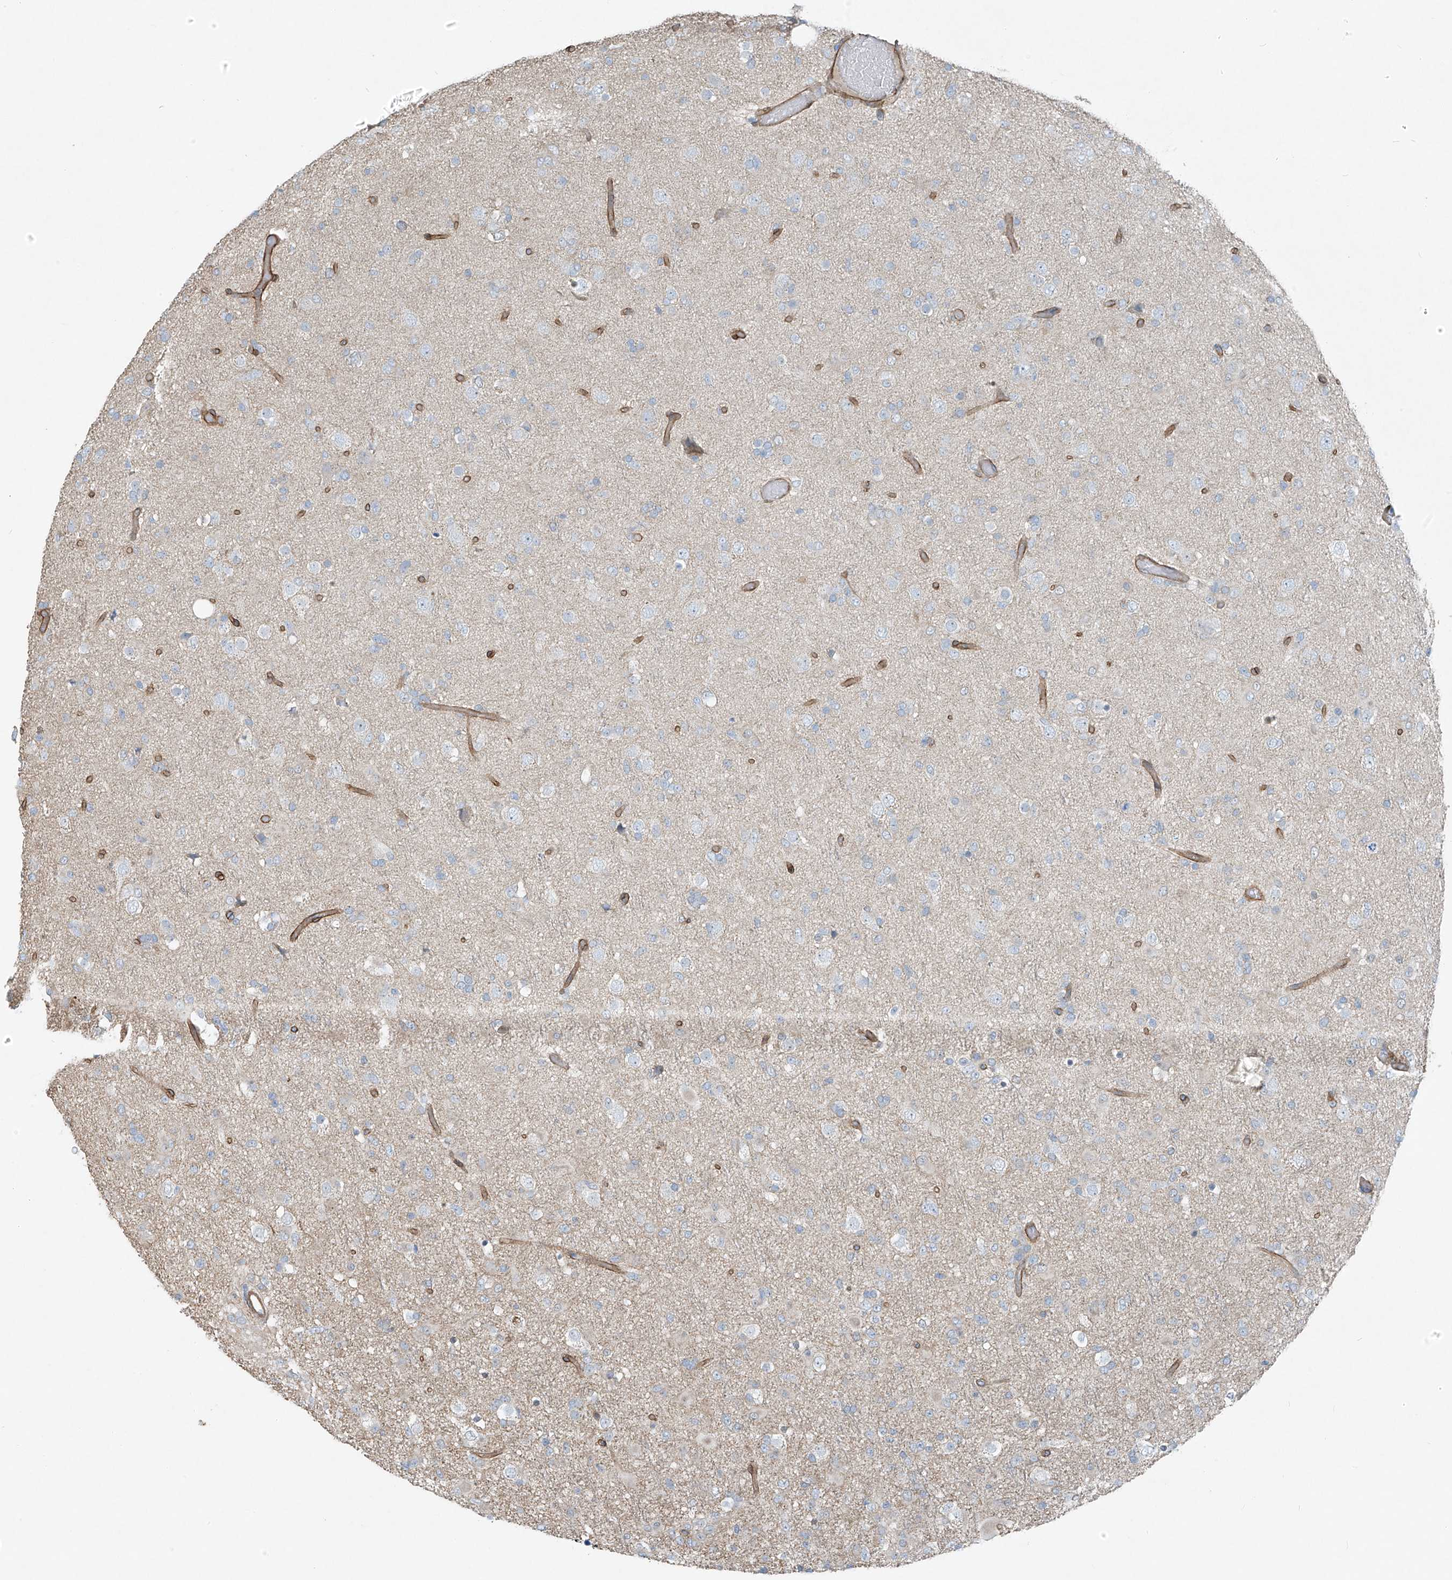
{"staining": {"intensity": "negative", "quantity": "none", "location": "none"}, "tissue": "glioma", "cell_type": "Tumor cells", "image_type": "cancer", "snomed": [{"axis": "morphology", "description": "Glioma, malignant, Low grade"}, {"axis": "topography", "description": "Brain"}], "caption": "This histopathology image is of glioma stained with immunohistochemistry to label a protein in brown with the nuclei are counter-stained blue. There is no expression in tumor cells.", "gene": "TNS2", "patient": {"sex": "male", "age": 65}}